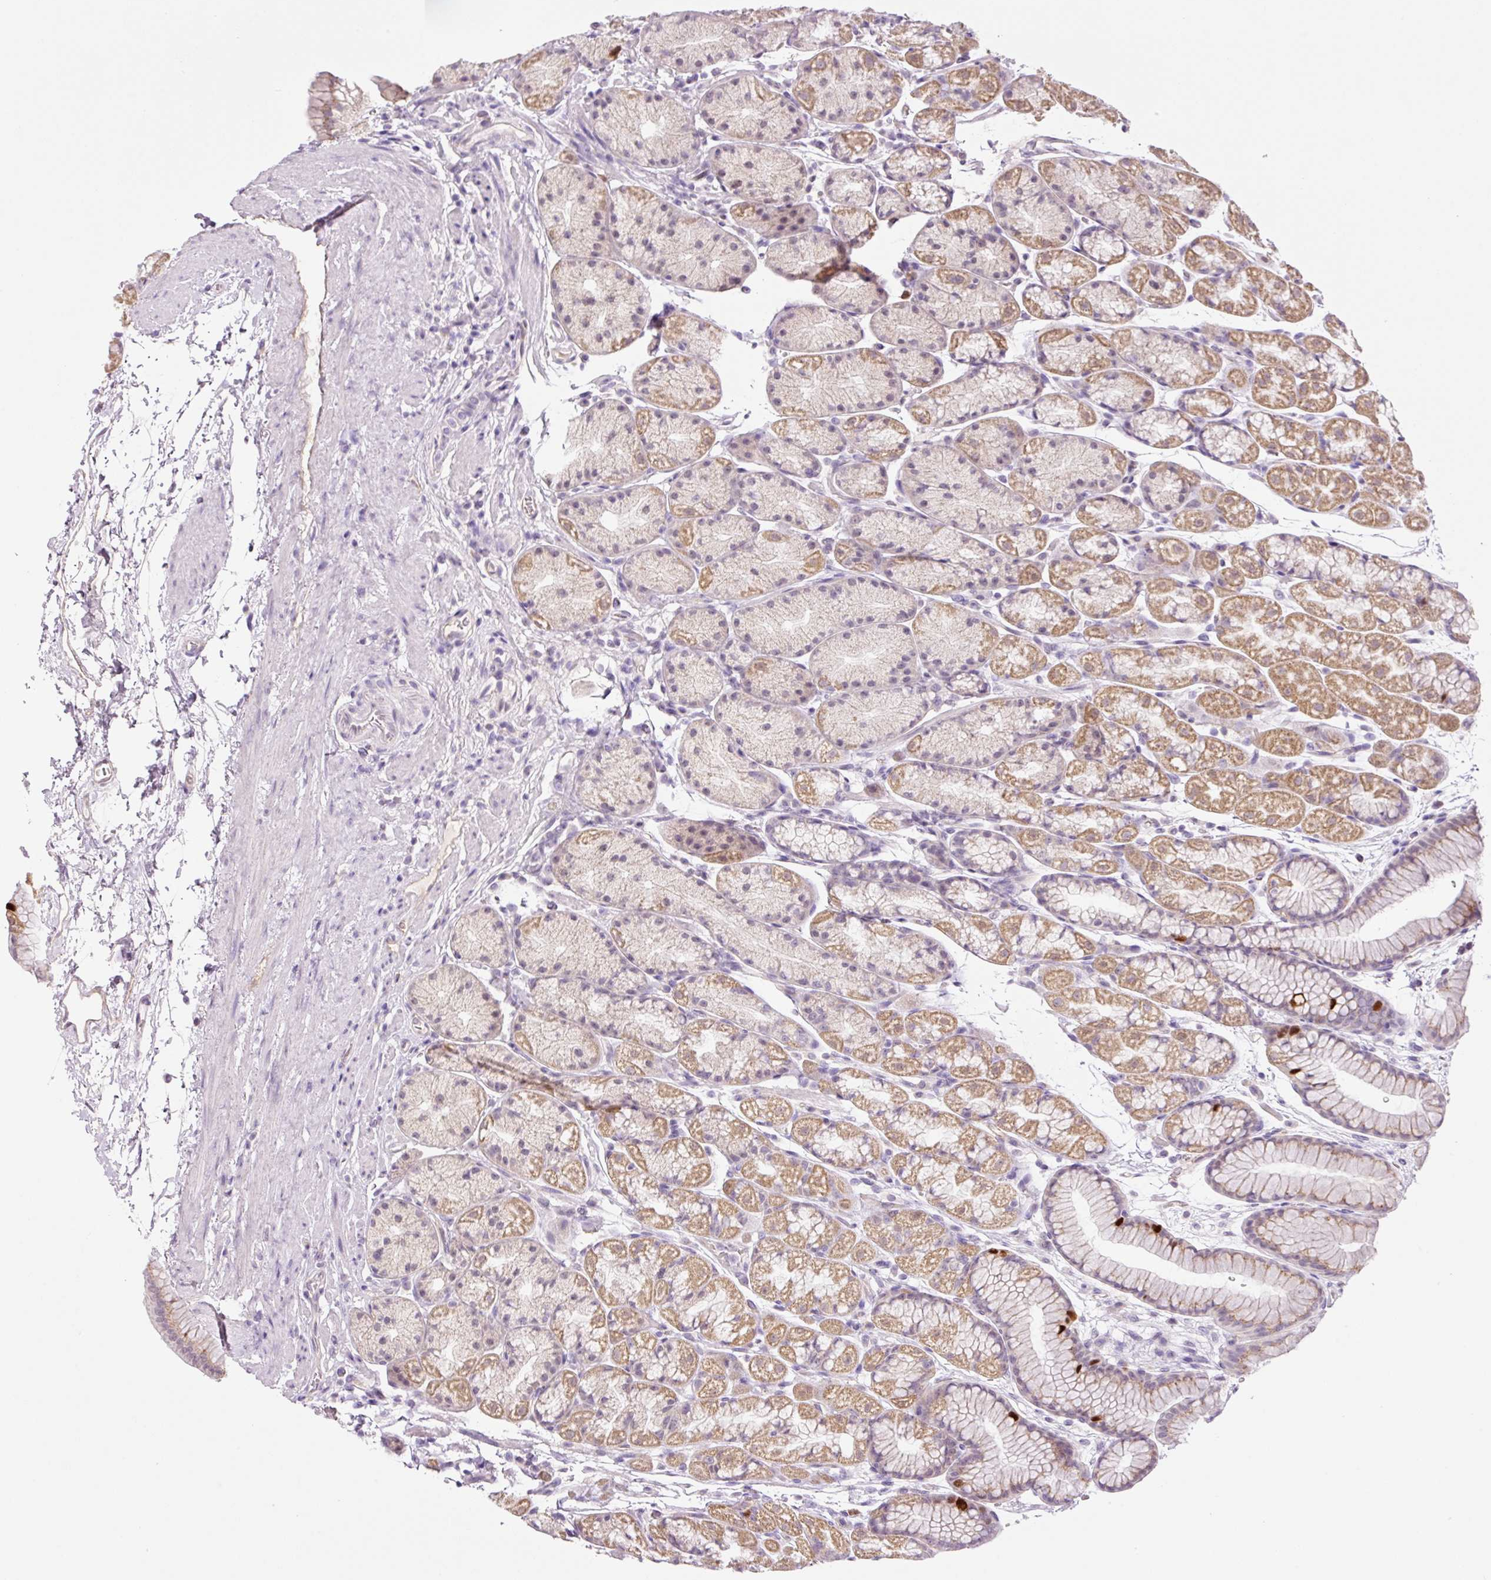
{"staining": {"intensity": "moderate", "quantity": "25%-75%", "location": "cytoplasmic/membranous"}, "tissue": "stomach", "cell_type": "Glandular cells", "image_type": "normal", "snomed": [{"axis": "morphology", "description": "Normal tissue, NOS"}, {"axis": "topography", "description": "Stomach, lower"}], "caption": "Protein analysis of benign stomach reveals moderate cytoplasmic/membranous staining in approximately 25%-75% of glandular cells. Nuclei are stained in blue.", "gene": "KPNA2", "patient": {"sex": "male", "age": 67}}